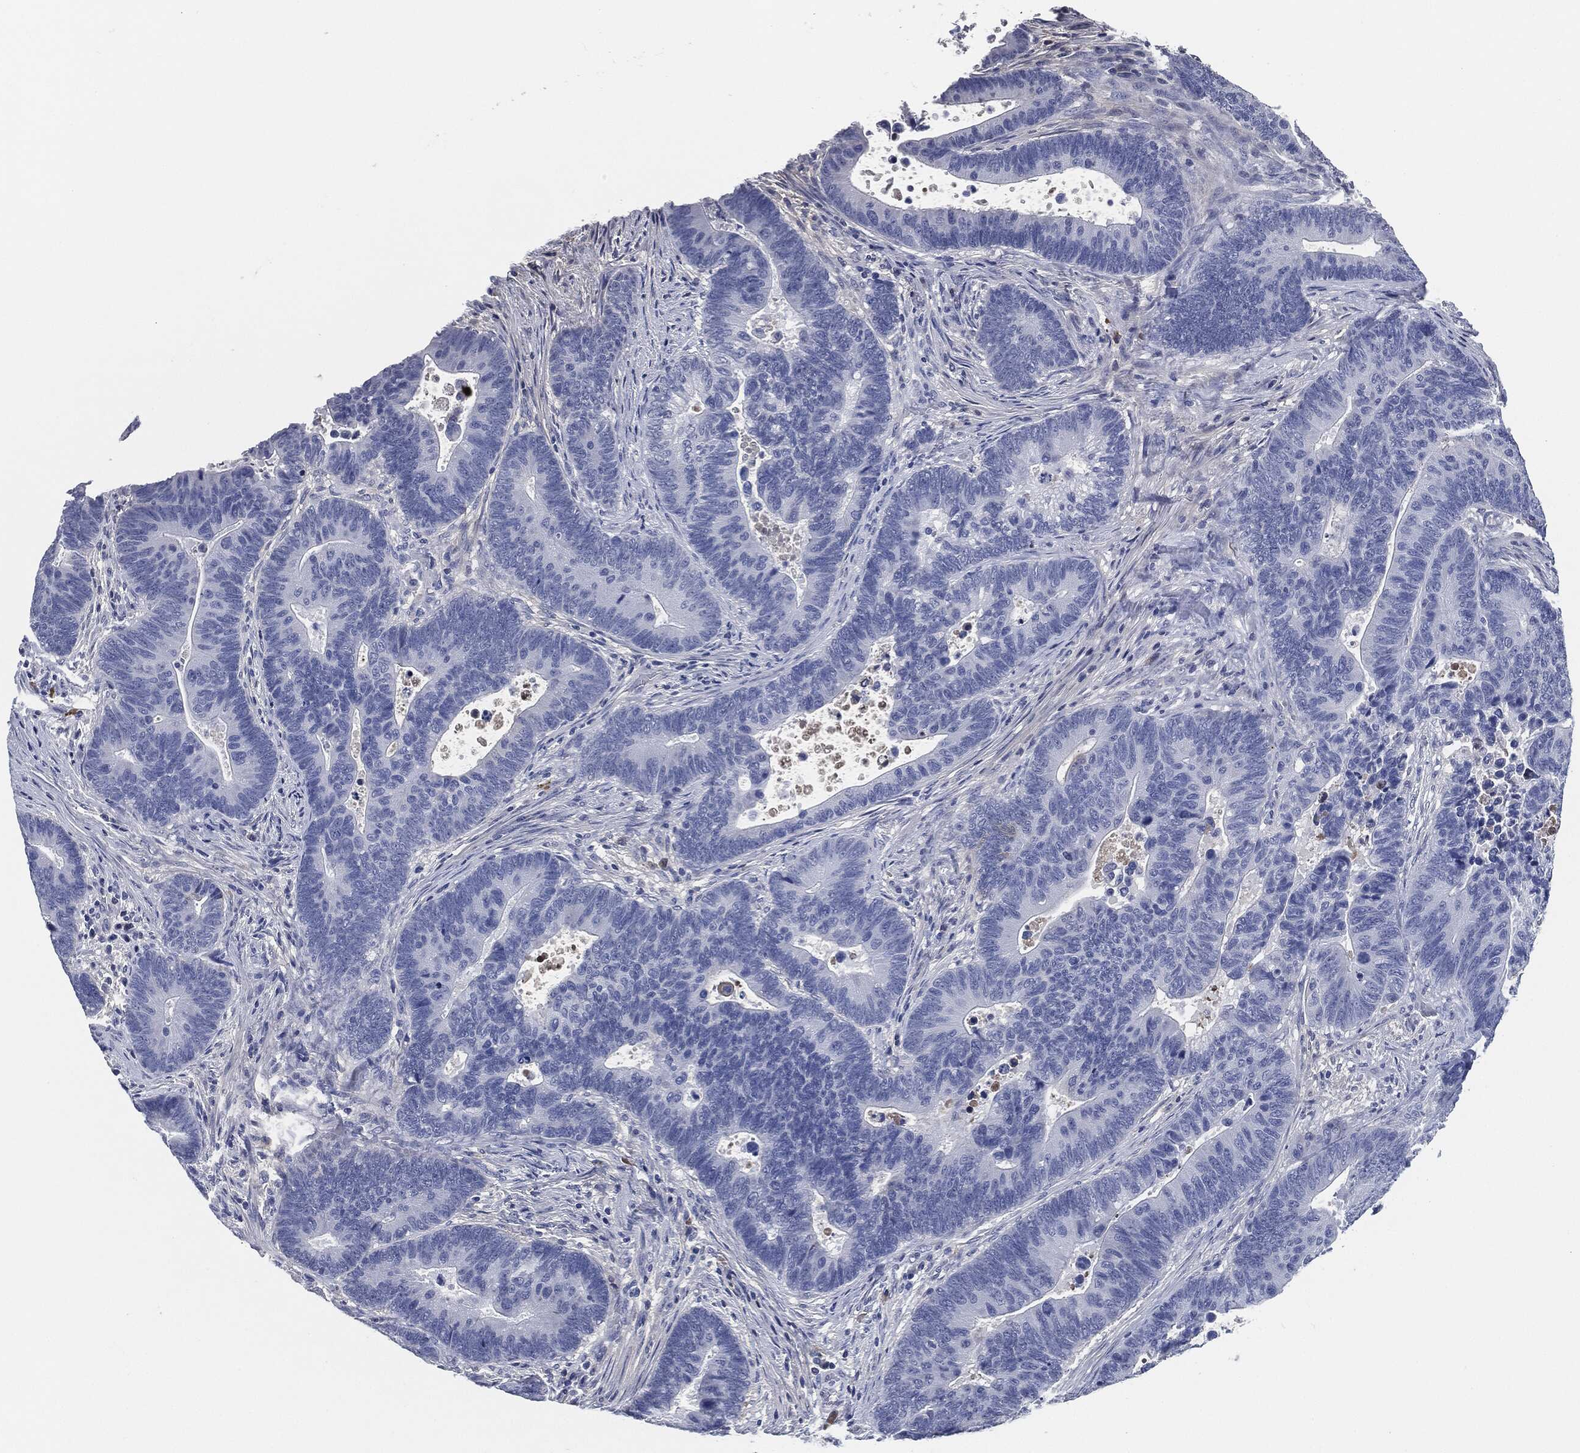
{"staining": {"intensity": "negative", "quantity": "none", "location": "none"}, "tissue": "colorectal cancer", "cell_type": "Tumor cells", "image_type": "cancer", "snomed": [{"axis": "morphology", "description": "Adenocarcinoma, NOS"}, {"axis": "topography", "description": "Colon"}], "caption": "Immunohistochemistry (IHC) histopathology image of neoplastic tissue: human adenocarcinoma (colorectal) stained with DAB (3,3'-diaminobenzidine) displays no significant protein staining in tumor cells. (Brightfield microscopy of DAB (3,3'-diaminobenzidine) immunohistochemistry at high magnification).", "gene": "SIGLEC7", "patient": {"sex": "male", "age": 75}}